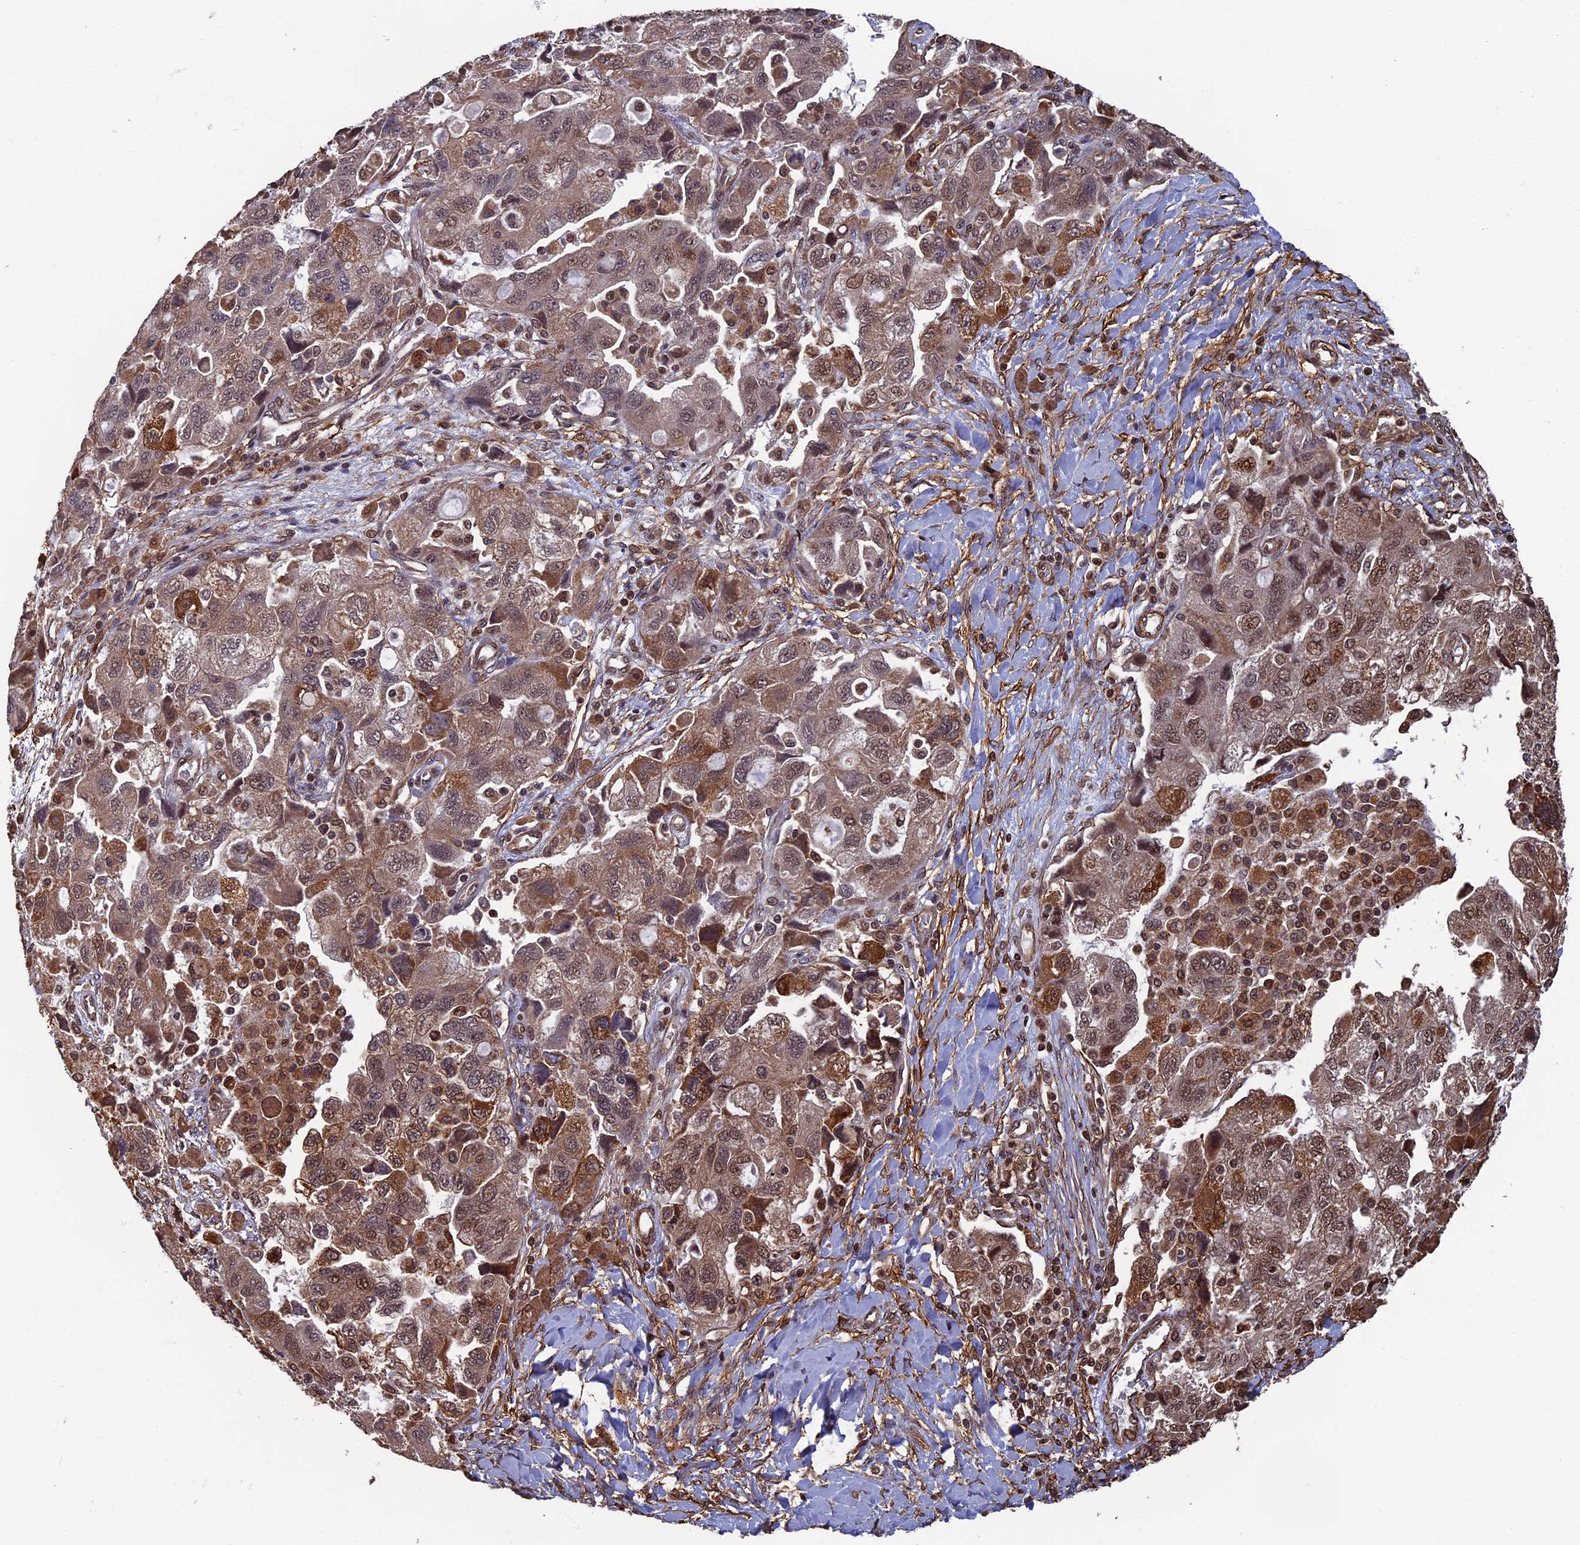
{"staining": {"intensity": "moderate", "quantity": ">75%", "location": "cytoplasmic/membranous,nuclear"}, "tissue": "ovarian cancer", "cell_type": "Tumor cells", "image_type": "cancer", "snomed": [{"axis": "morphology", "description": "Carcinoma, NOS"}, {"axis": "morphology", "description": "Cystadenocarcinoma, serous, NOS"}, {"axis": "topography", "description": "Ovary"}], "caption": "Human carcinoma (ovarian) stained with a brown dye exhibits moderate cytoplasmic/membranous and nuclear positive expression in approximately >75% of tumor cells.", "gene": "CTDP1", "patient": {"sex": "female", "age": 69}}